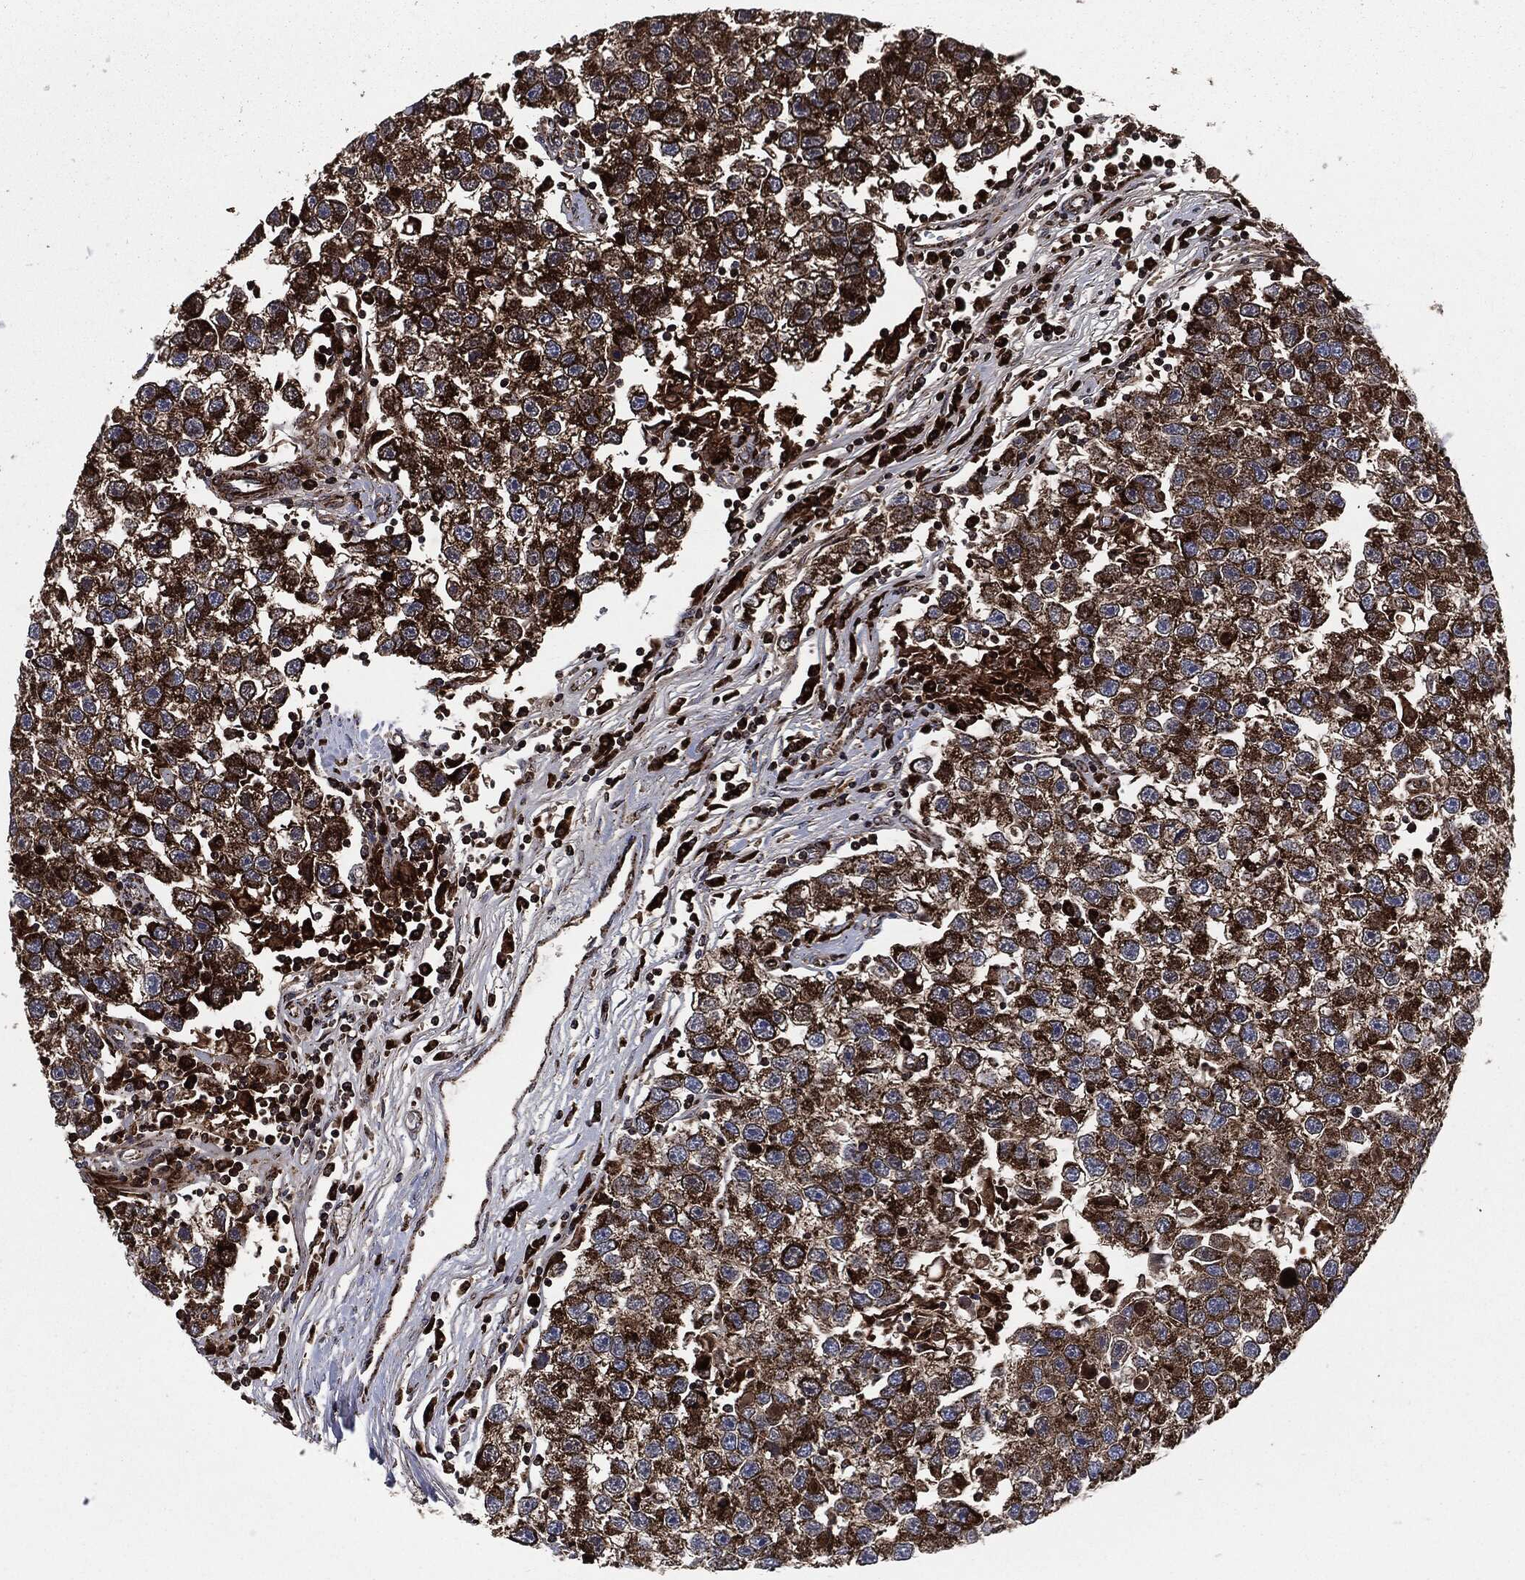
{"staining": {"intensity": "strong", "quantity": "25%-75%", "location": "cytoplasmic/membranous"}, "tissue": "testis cancer", "cell_type": "Tumor cells", "image_type": "cancer", "snomed": [{"axis": "morphology", "description": "Seminoma, NOS"}, {"axis": "topography", "description": "Testis"}], "caption": "Protein expression by immunohistochemistry shows strong cytoplasmic/membranous positivity in approximately 25%-75% of tumor cells in testis seminoma. The staining was performed using DAB (3,3'-diaminobenzidine), with brown indicating positive protein expression. Nuclei are stained blue with hematoxylin.", "gene": "FH", "patient": {"sex": "male", "age": 26}}